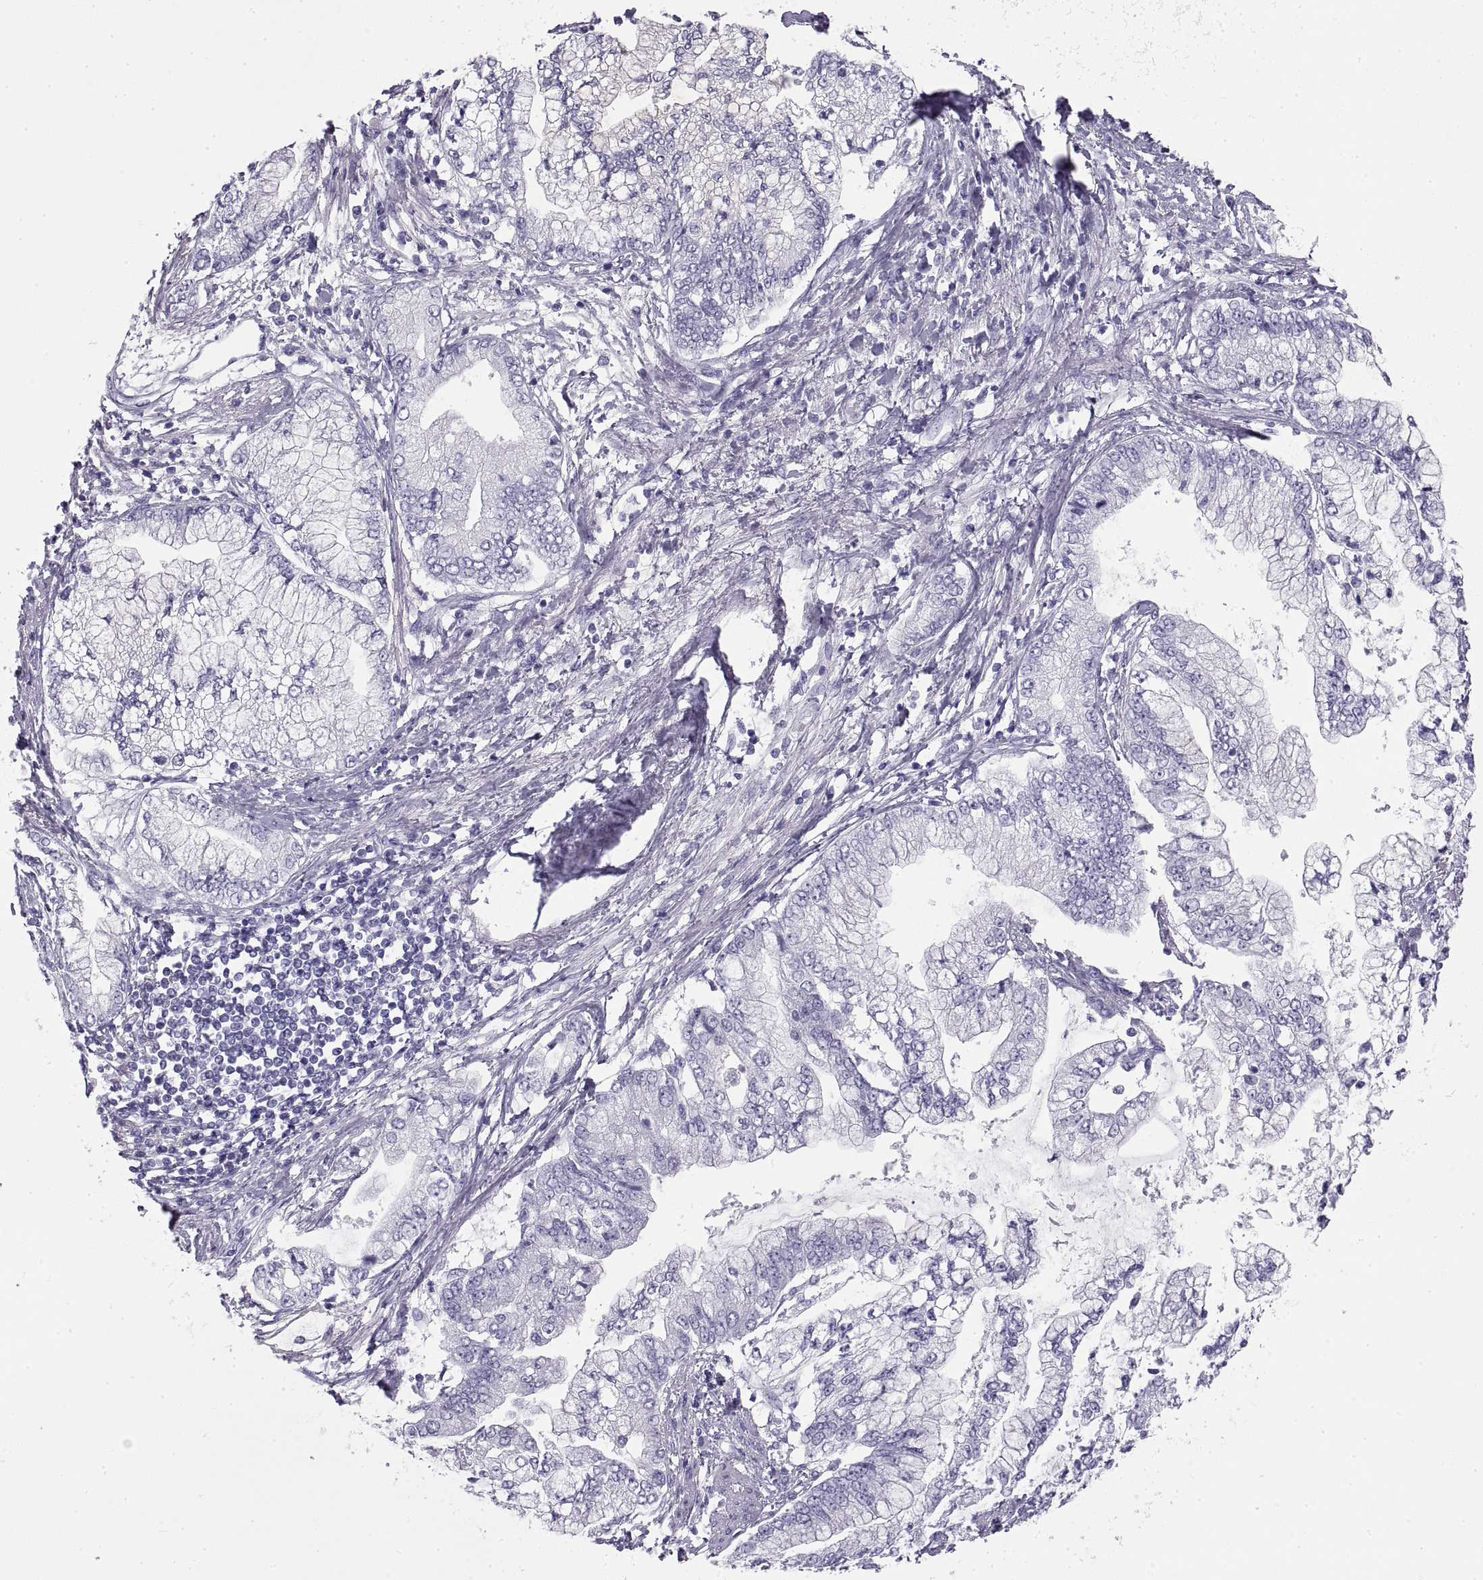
{"staining": {"intensity": "negative", "quantity": "none", "location": "none"}, "tissue": "stomach cancer", "cell_type": "Tumor cells", "image_type": "cancer", "snomed": [{"axis": "morphology", "description": "Adenocarcinoma, NOS"}, {"axis": "topography", "description": "Stomach, upper"}], "caption": "Histopathology image shows no protein positivity in tumor cells of stomach cancer tissue.", "gene": "RLBP1", "patient": {"sex": "female", "age": 74}}